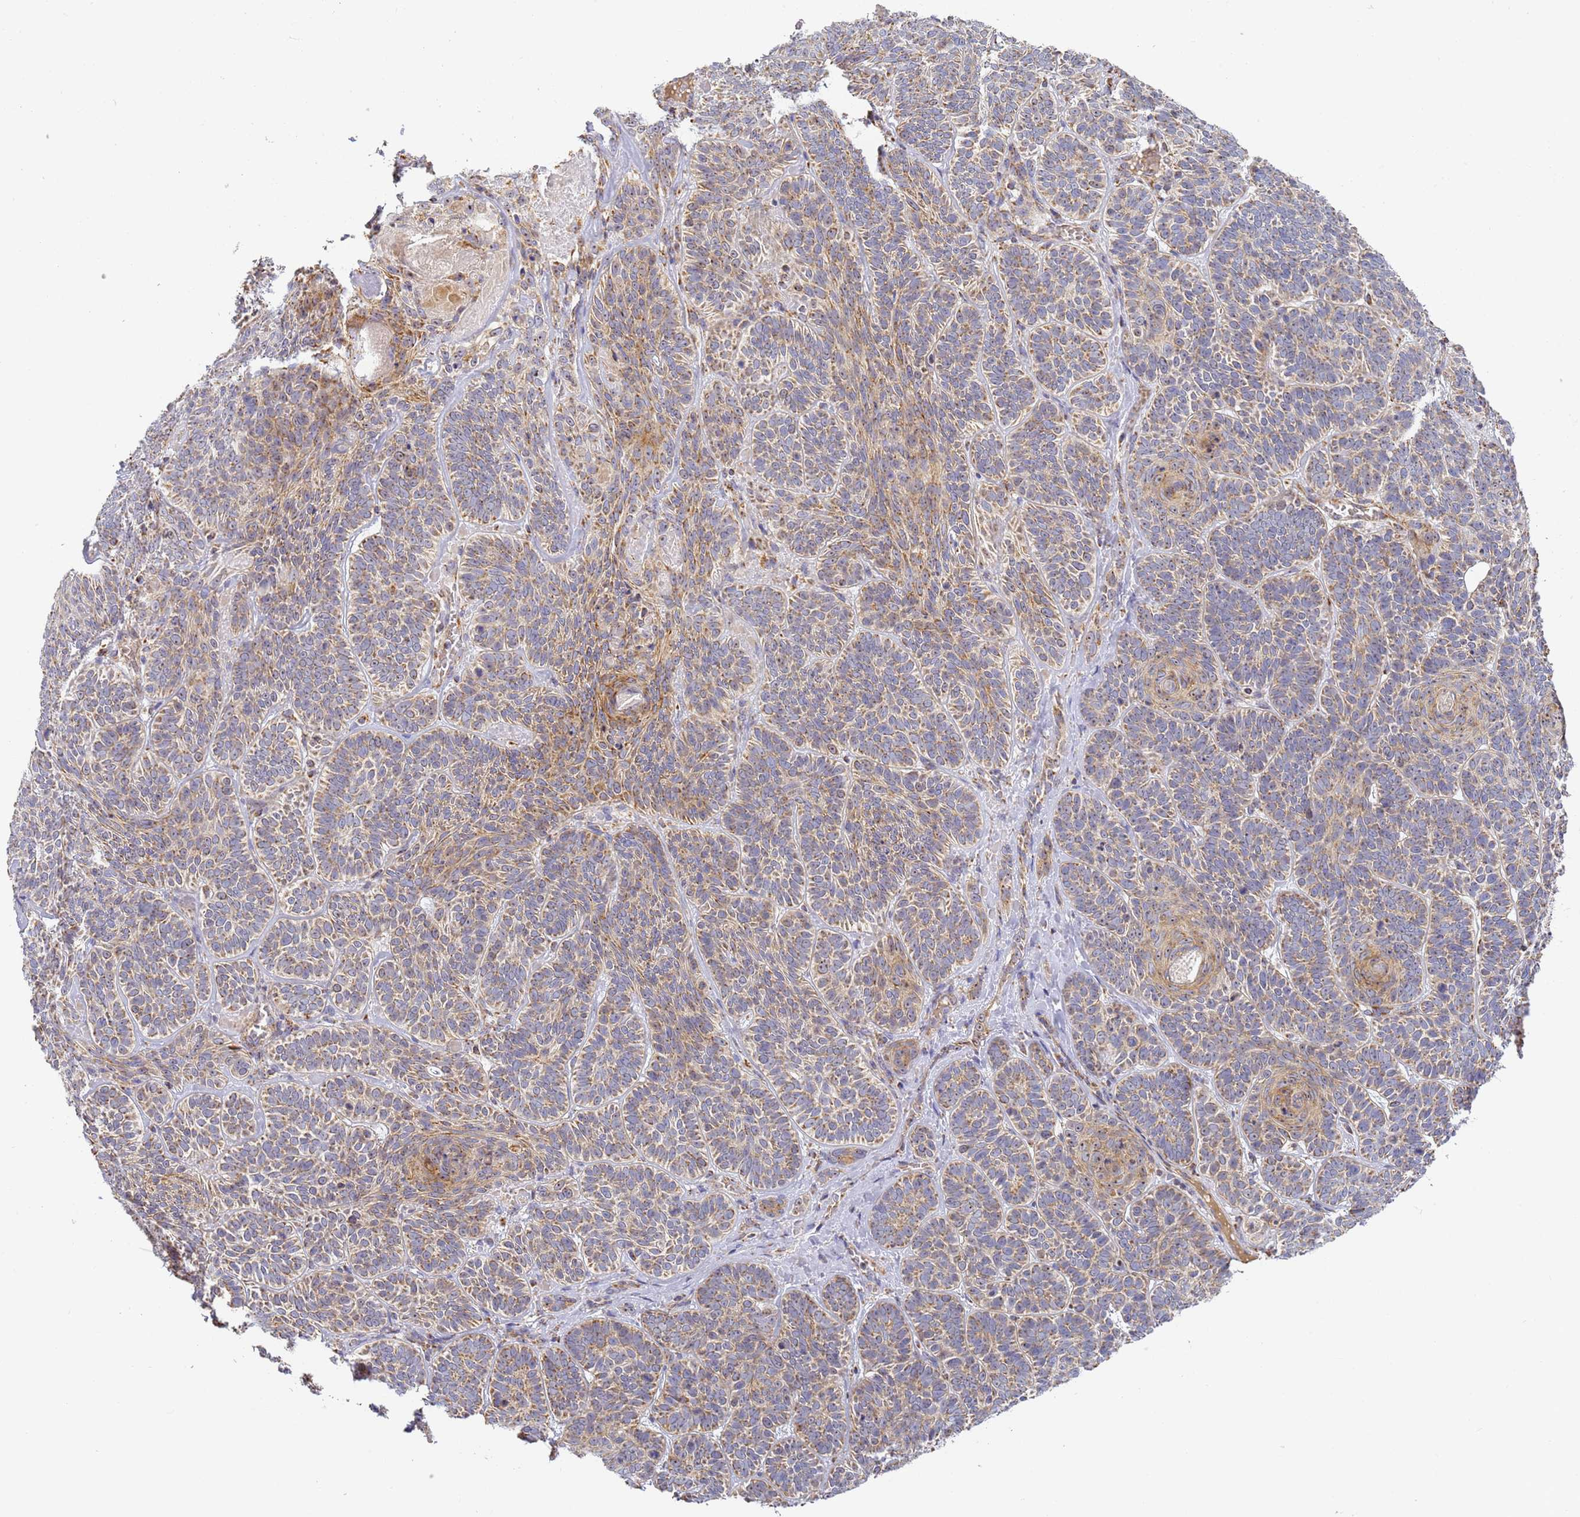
{"staining": {"intensity": "moderate", "quantity": ">75%", "location": "cytoplasmic/membranous"}, "tissue": "skin cancer", "cell_type": "Tumor cells", "image_type": "cancer", "snomed": [{"axis": "morphology", "description": "Basal cell carcinoma"}, {"axis": "topography", "description": "Skin"}], "caption": "Immunohistochemical staining of human skin basal cell carcinoma exhibits moderate cytoplasmic/membranous protein expression in about >75% of tumor cells. (brown staining indicates protein expression, while blue staining denotes nuclei).", "gene": "FRG2C", "patient": {"sex": "male", "age": 85}}